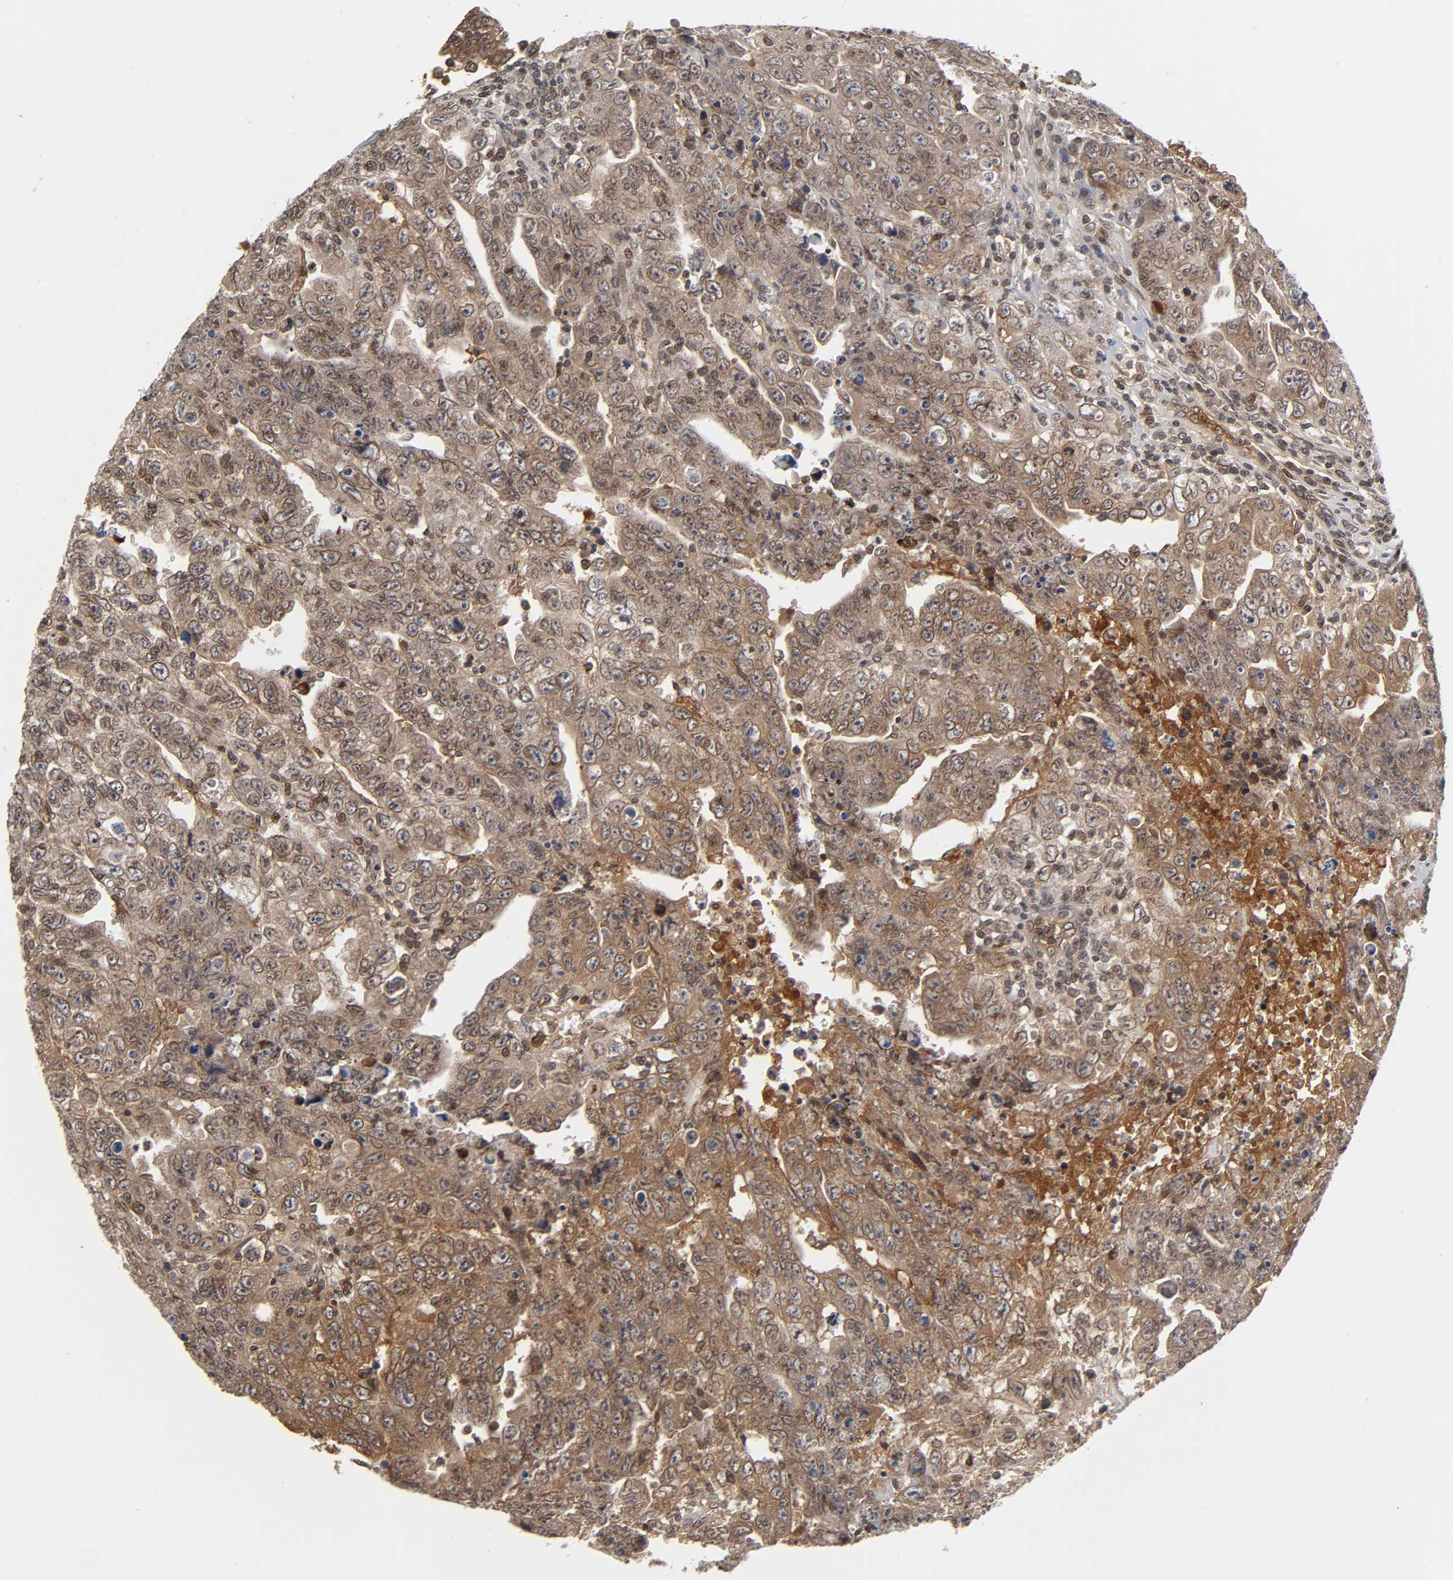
{"staining": {"intensity": "strong", "quantity": ">75%", "location": "cytoplasmic/membranous,nuclear"}, "tissue": "testis cancer", "cell_type": "Tumor cells", "image_type": "cancer", "snomed": [{"axis": "morphology", "description": "Carcinoma, Embryonal, NOS"}, {"axis": "topography", "description": "Testis"}], "caption": "The immunohistochemical stain highlights strong cytoplasmic/membranous and nuclear positivity in tumor cells of testis cancer (embryonal carcinoma) tissue. The staining was performed using DAB (3,3'-diaminobenzidine), with brown indicating positive protein expression. Nuclei are stained blue with hematoxylin.", "gene": "CPN2", "patient": {"sex": "male", "age": 28}}